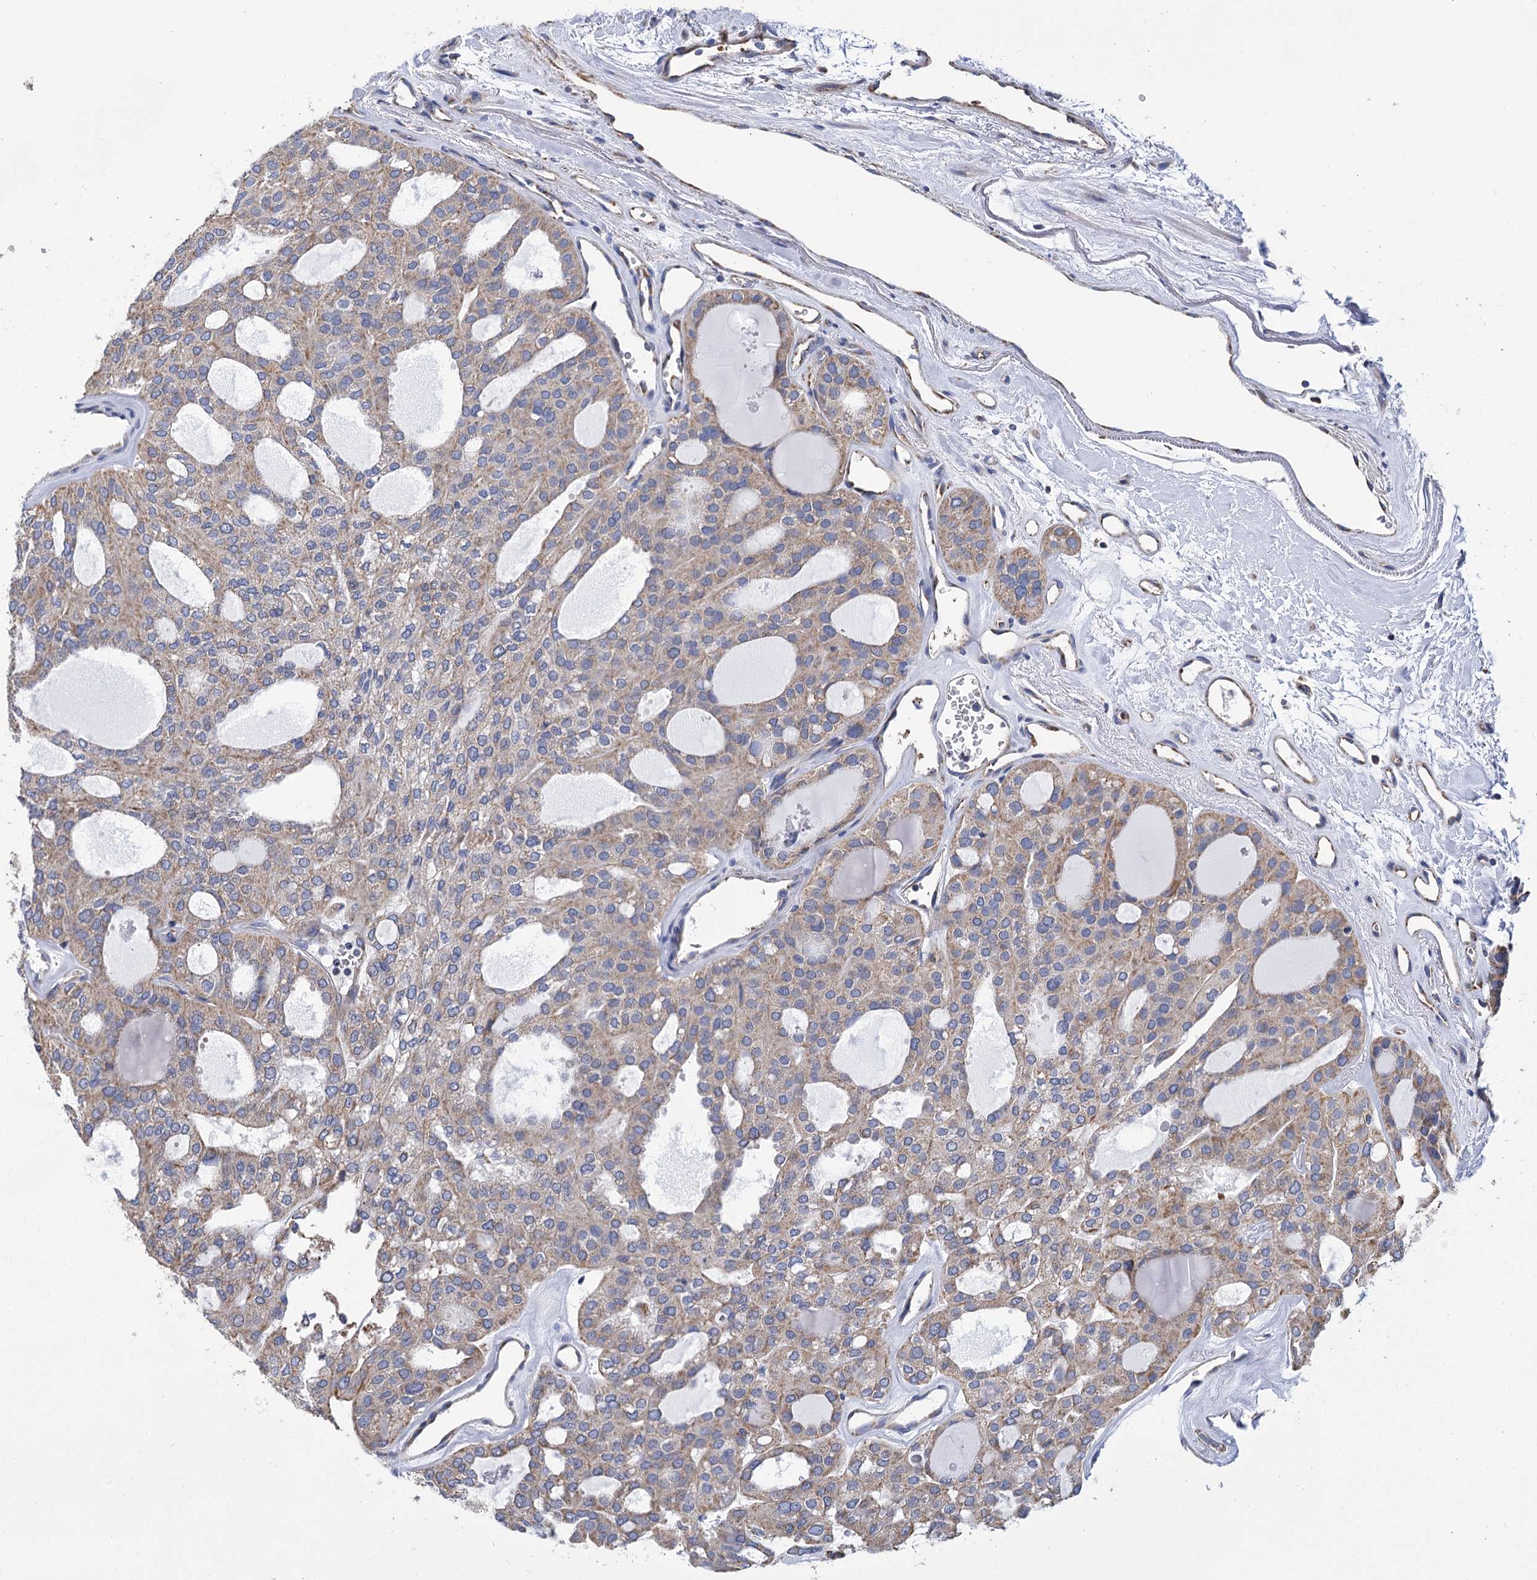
{"staining": {"intensity": "weak", "quantity": ">75%", "location": "cytoplasmic/membranous"}, "tissue": "thyroid cancer", "cell_type": "Tumor cells", "image_type": "cancer", "snomed": [{"axis": "morphology", "description": "Follicular adenoma carcinoma, NOS"}, {"axis": "topography", "description": "Thyroid gland"}], "caption": "This image shows immunohistochemistry staining of thyroid follicular adenoma carcinoma, with low weak cytoplasmic/membranous staining in approximately >75% of tumor cells.", "gene": "CCDC73", "patient": {"sex": "male", "age": 75}}